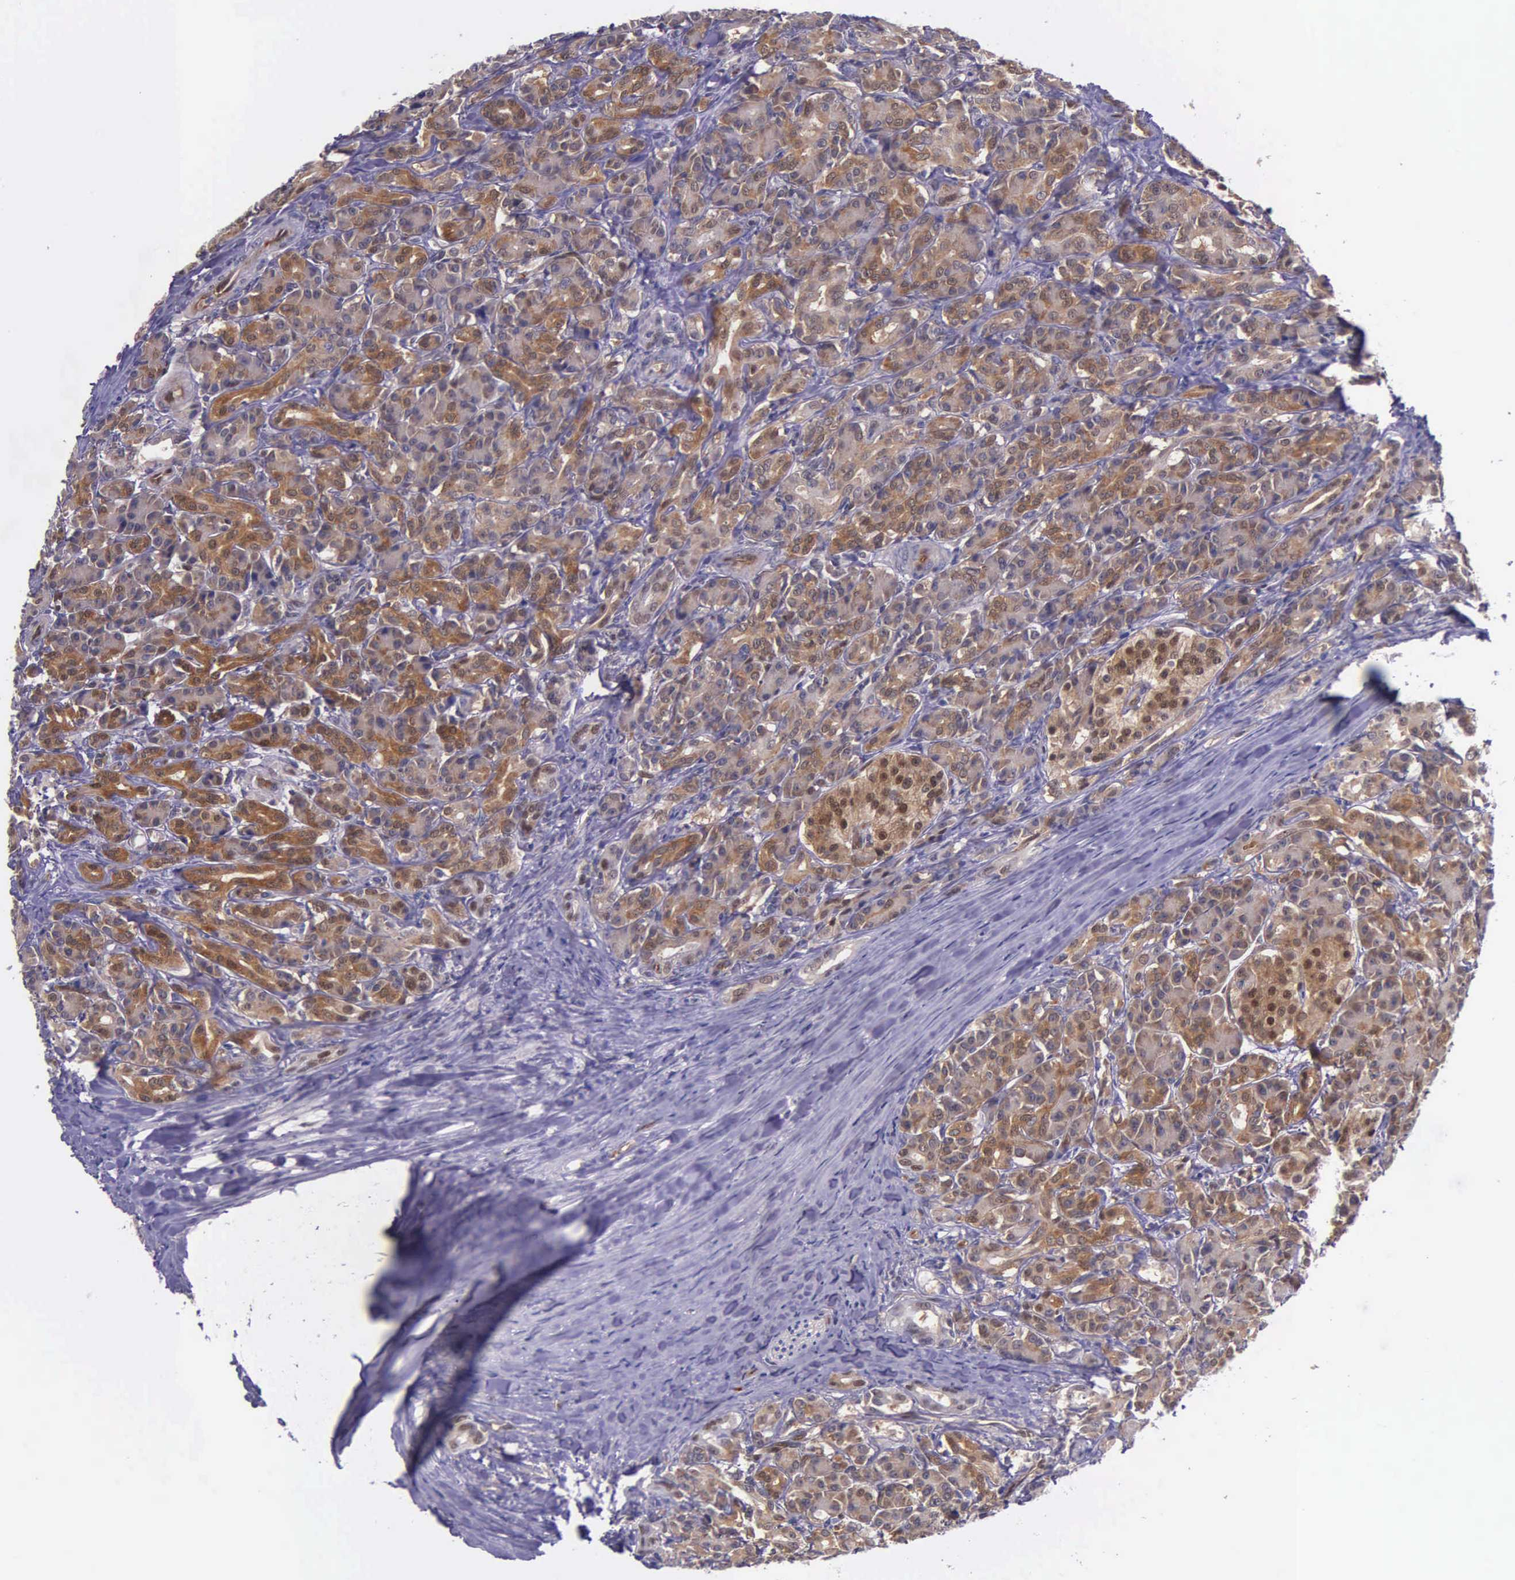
{"staining": {"intensity": "moderate", "quantity": "25%-75%", "location": "cytoplasmic/membranous"}, "tissue": "pancreas", "cell_type": "Exocrine glandular cells", "image_type": "normal", "snomed": [{"axis": "morphology", "description": "Normal tissue, NOS"}, {"axis": "topography", "description": "Lymph node"}, {"axis": "topography", "description": "Pancreas"}], "caption": "Unremarkable pancreas was stained to show a protein in brown. There is medium levels of moderate cytoplasmic/membranous expression in about 25%-75% of exocrine glandular cells. (DAB IHC with brightfield microscopy, high magnification).", "gene": "GMPR2", "patient": {"sex": "male", "age": 59}}